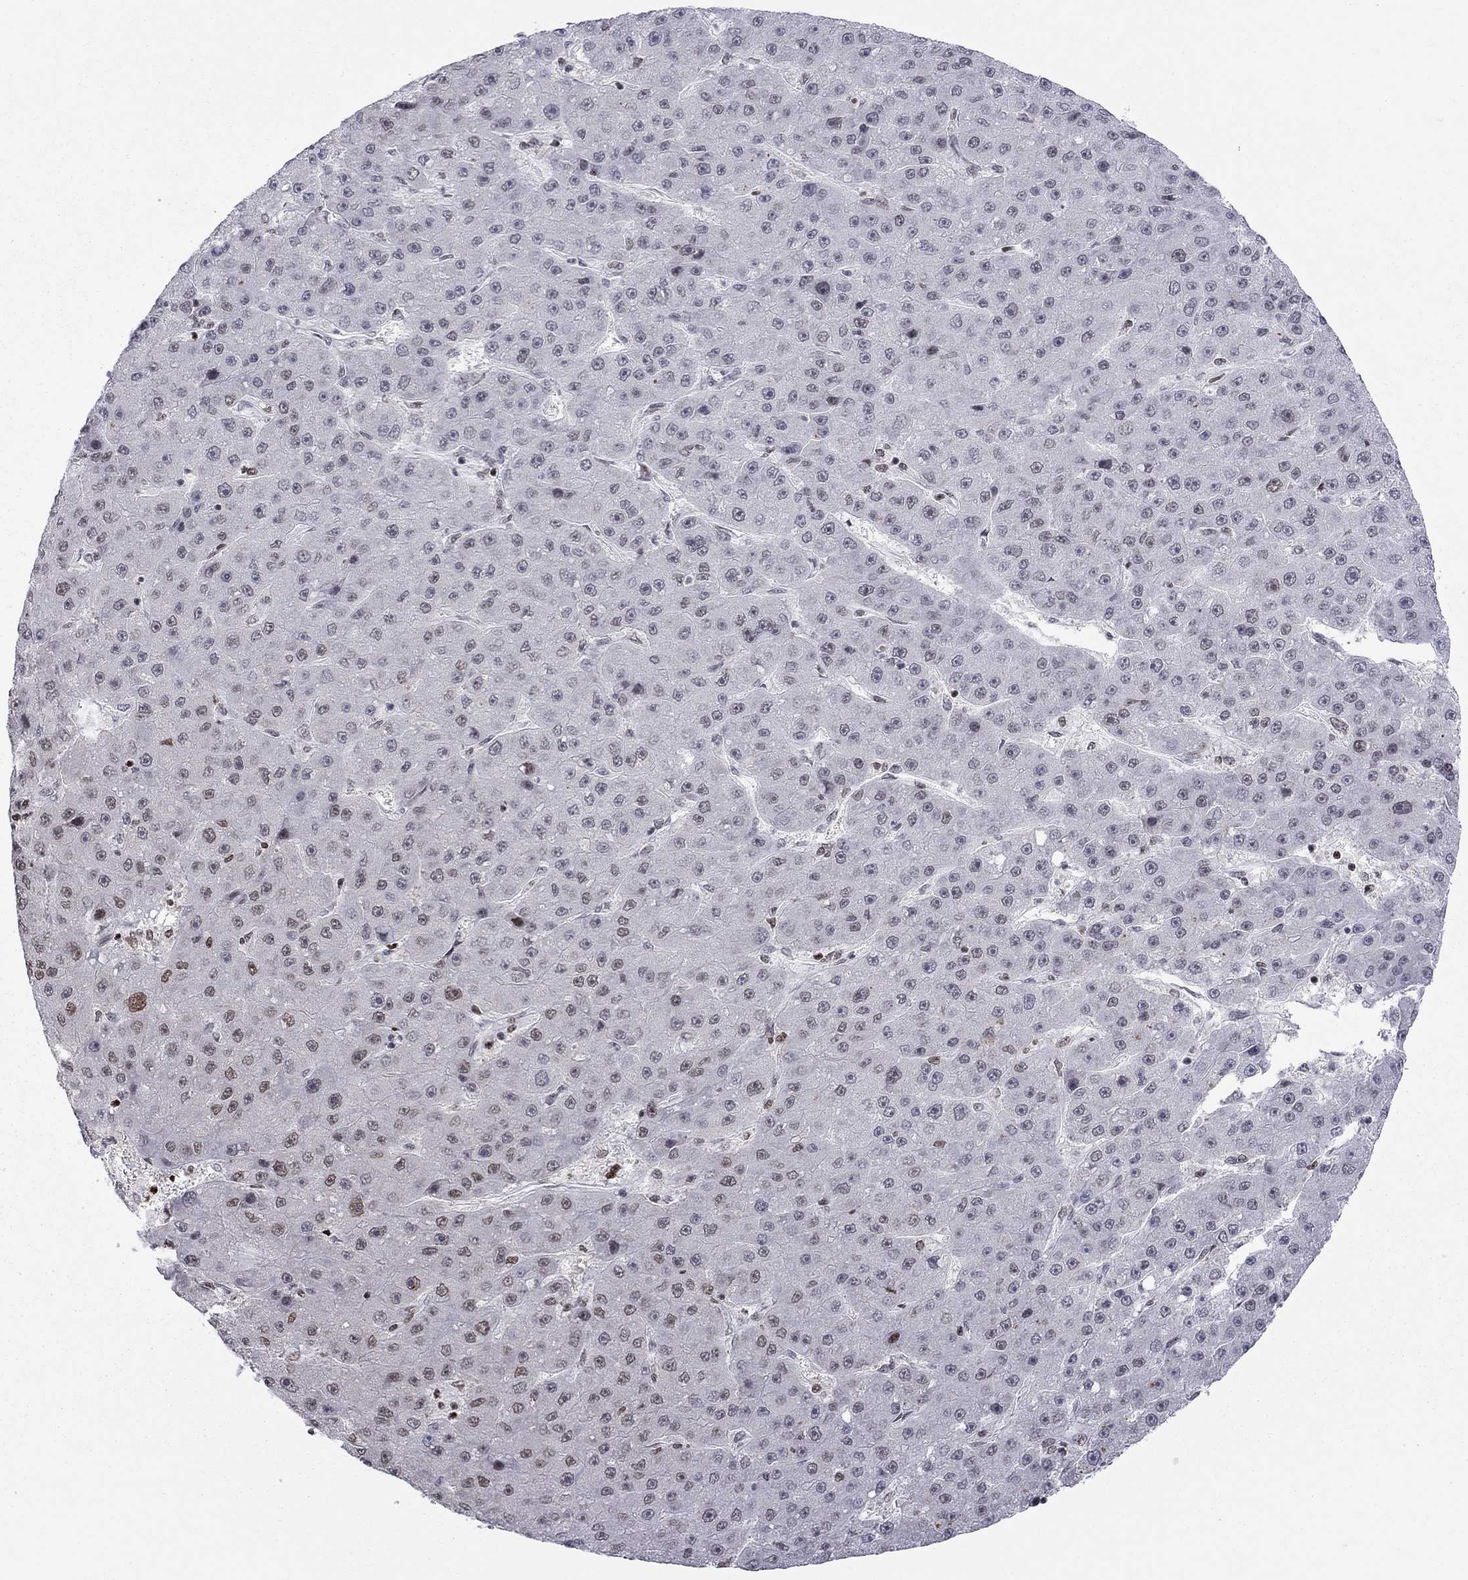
{"staining": {"intensity": "weak", "quantity": "<25%", "location": "nuclear"}, "tissue": "liver cancer", "cell_type": "Tumor cells", "image_type": "cancer", "snomed": [{"axis": "morphology", "description": "Carcinoma, Hepatocellular, NOS"}, {"axis": "topography", "description": "Liver"}], "caption": "Micrograph shows no significant protein staining in tumor cells of liver hepatocellular carcinoma.", "gene": "H2AX", "patient": {"sex": "male", "age": 67}}